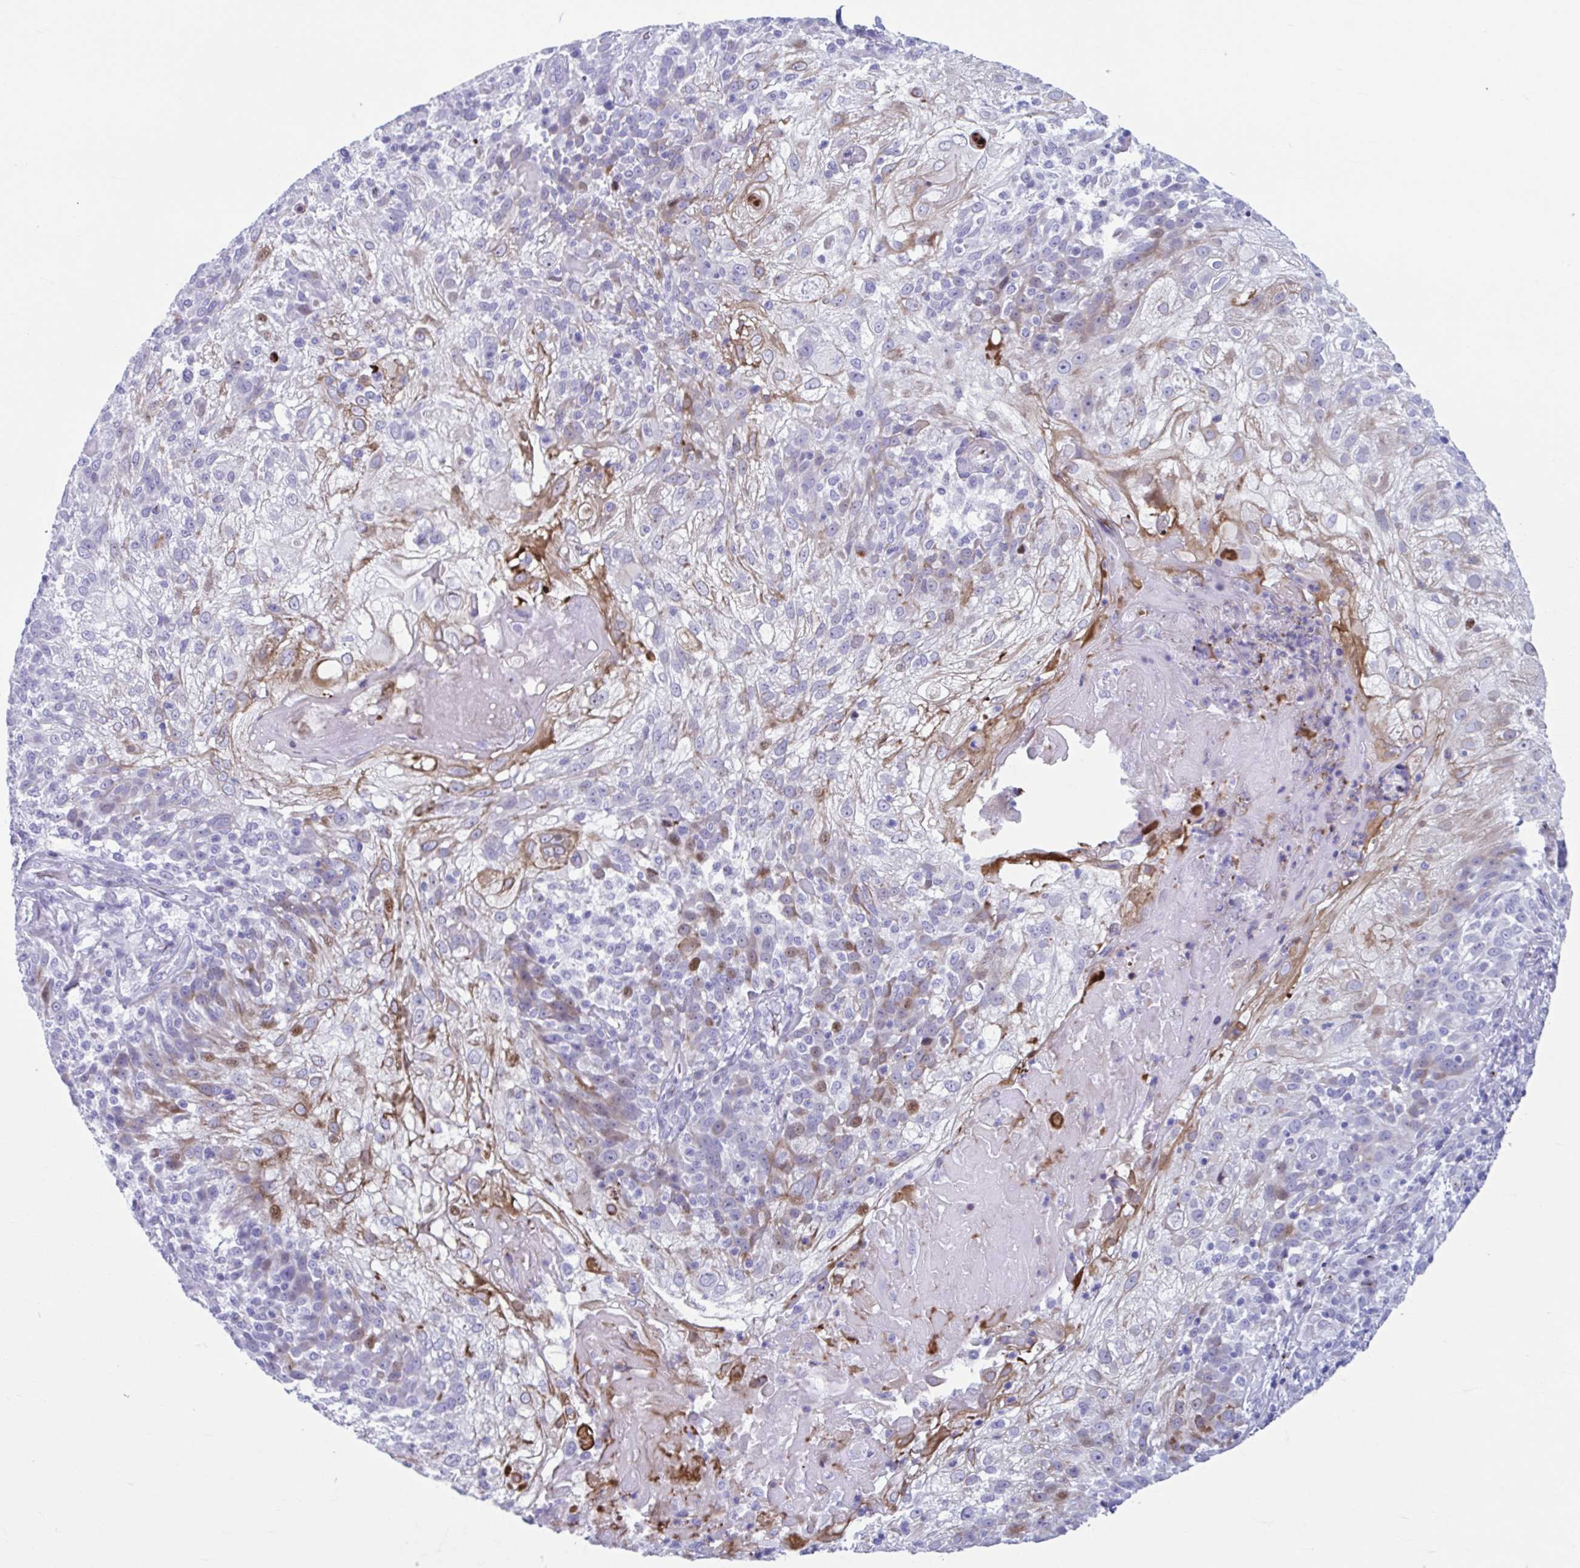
{"staining": {"intensity": "negative", "quantity": "none", "location": "none"}, "tissue": "skin cancer", "cell_type": "Tumor cells", "image_type": "cancer", "snomed": [{"axis": "morphology", "description": "Normal tissue, NOS"}, {"axis": "morphology", "description": "Squamous cell carcinoma, NOS"}, {"axis": "topography", "description": "Skin"}], "caption": "DAB immunohistochemical staining of skin cancer (squamous cell carcinoma) reveals no significant positivity in tumor cells.", "gene": "TCEAL3", "patient": {"sex": "female", "age": 83}}